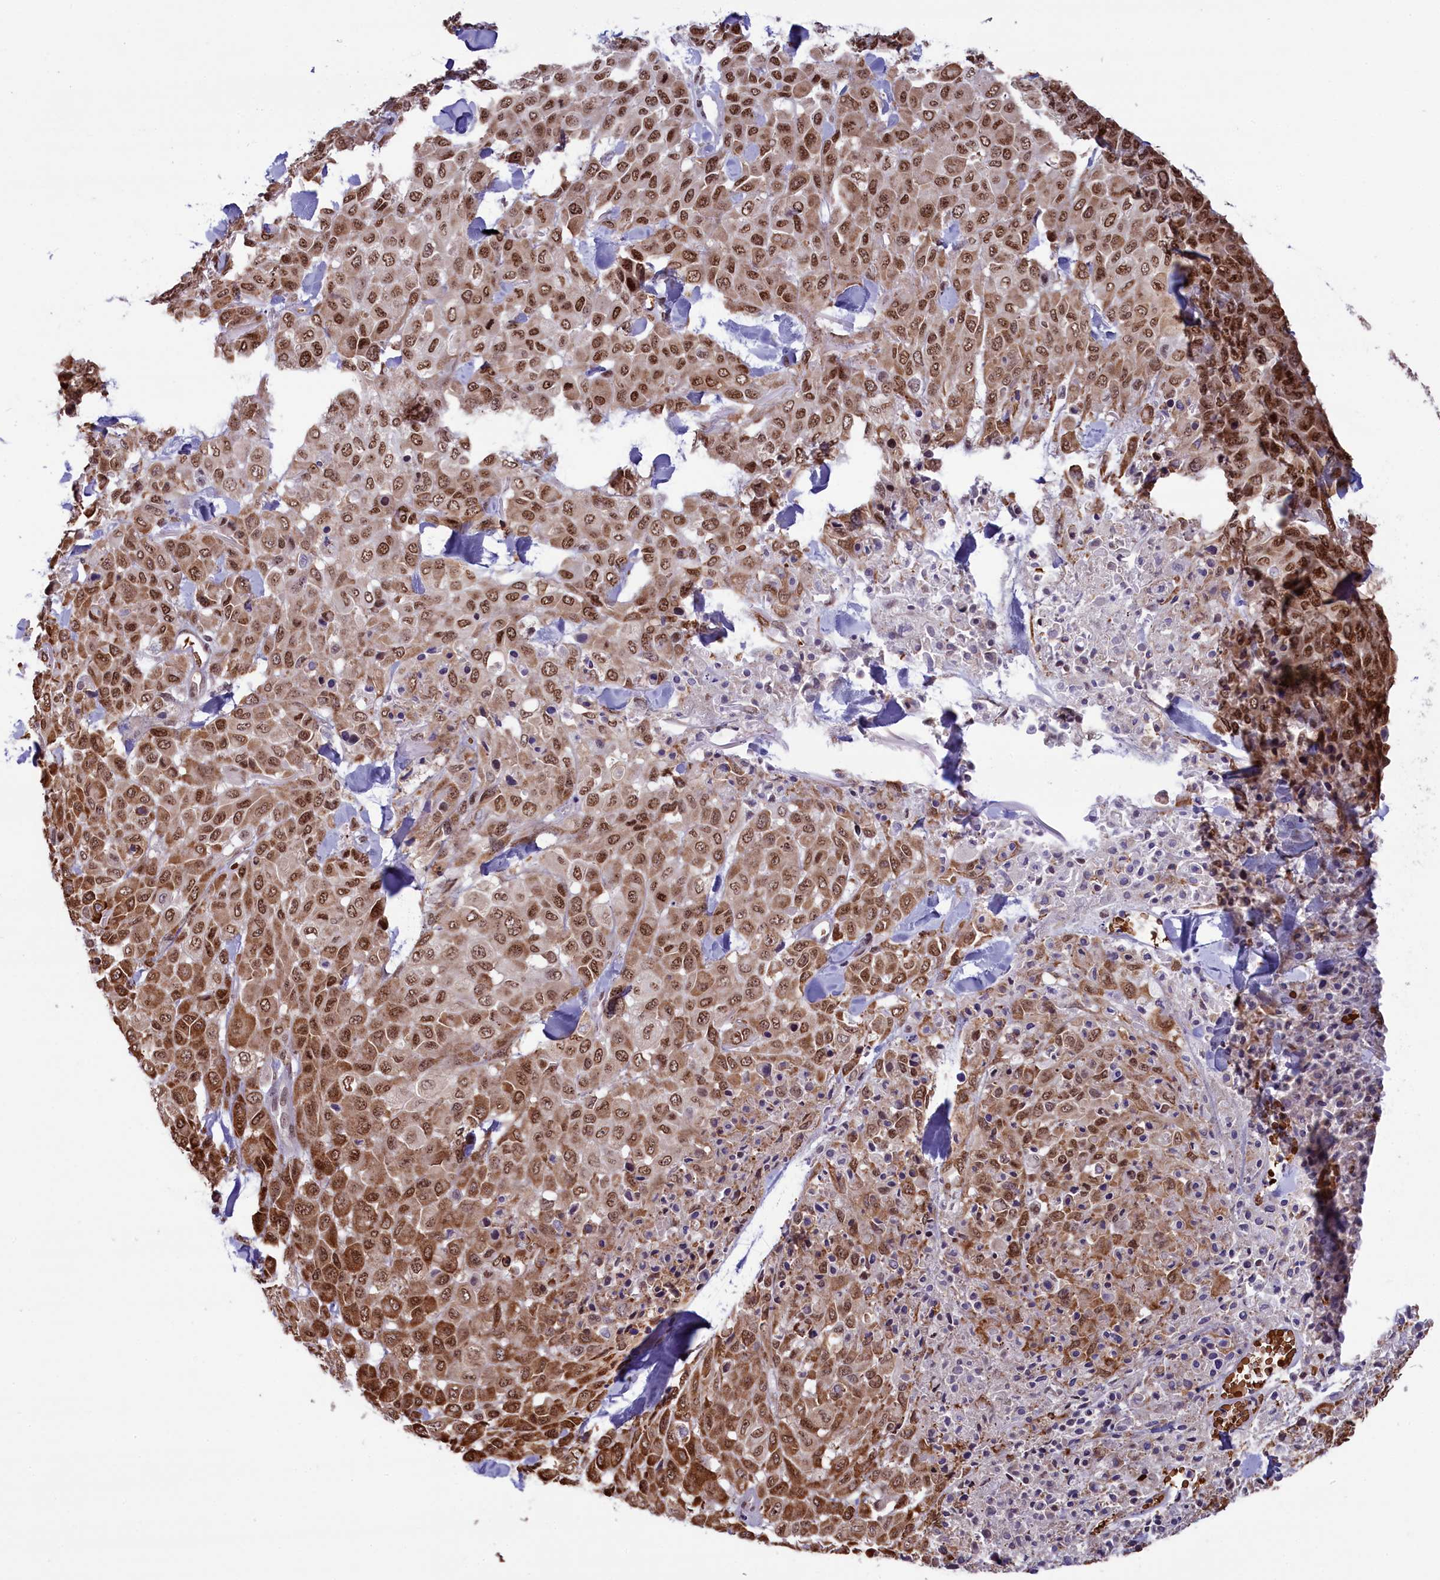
{"staining": {"intensity": "moderate", "quantity": ">75%", "location": "nuclear"}, "tissue": "melanoma", "cell_type": "Tumor cells", "image_type": "cancer", "snomed": [{"axis": "morphology", "description": "Malignant melanoma, Metastatic site"}, {"axis": "topography", "description": "Skin"}], "caption": "Moderate nuclear expression is appreciated in approximately >75% of tumor cells in melanoma. (DAB IHC with brightfield microscopy, high magnification).", "gene": "MPHOSPH8", "patient": {"sex": "female", "age": 81}}